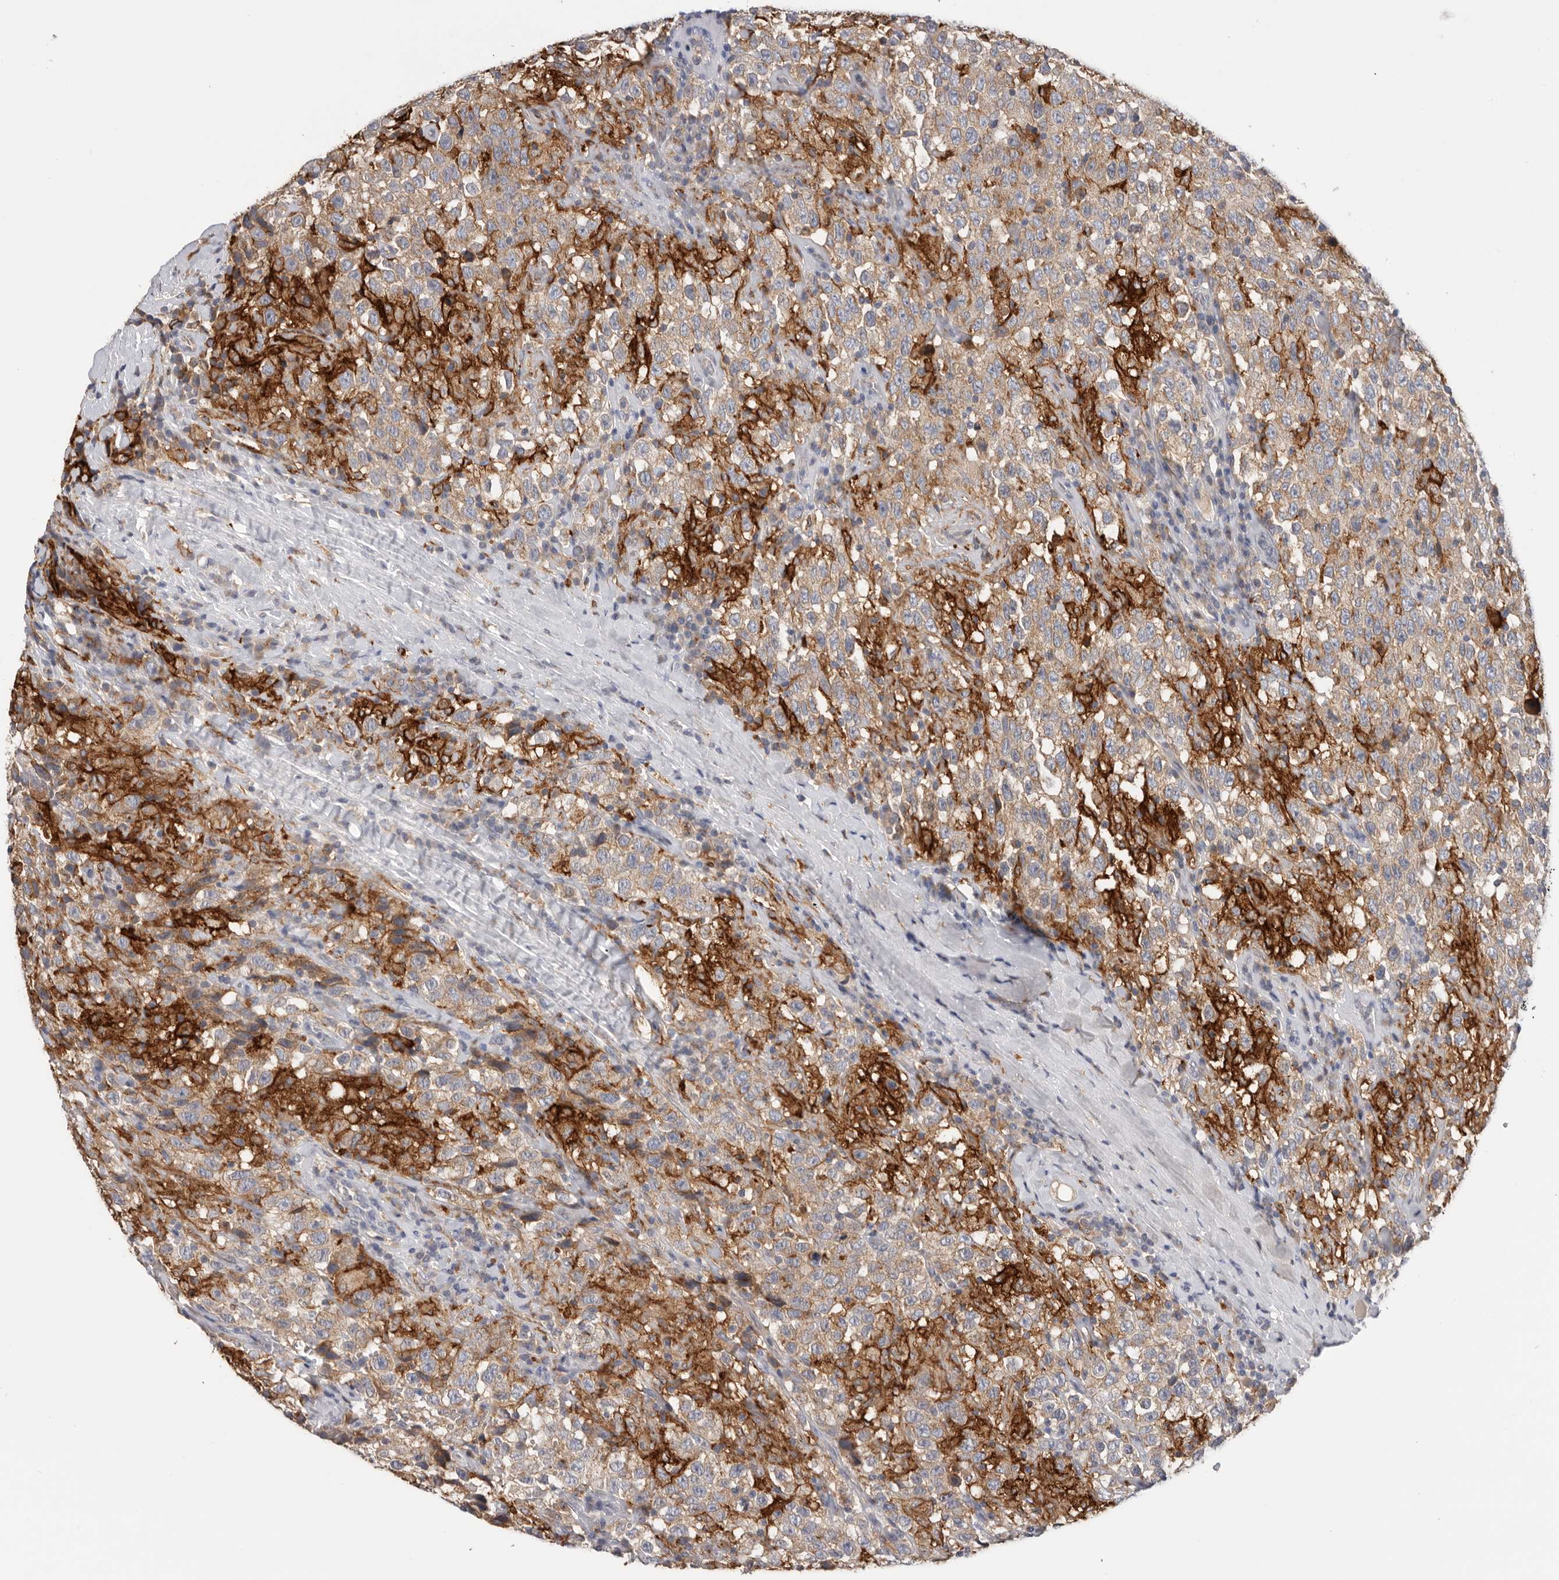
{"staining": {"intensity": "moderate", "quantity": ">75%", "location": "cytoplasmic/membranous"}, "tissue": "testis cancer", "cell_type": "Tumor cells", "image_type": "cancer", "snomed": [{"axis": "morphology", "description": "Seminoma, NOS"}, {"axis": "topography", "description": "Testis"}], "caption": "Testis cancer stained for a protein demonstrates moderate cytoplasmic/membranous positivity in tumor cells.", "gene": "TFRC", "patient": {"sex": "male", "age": 41}}